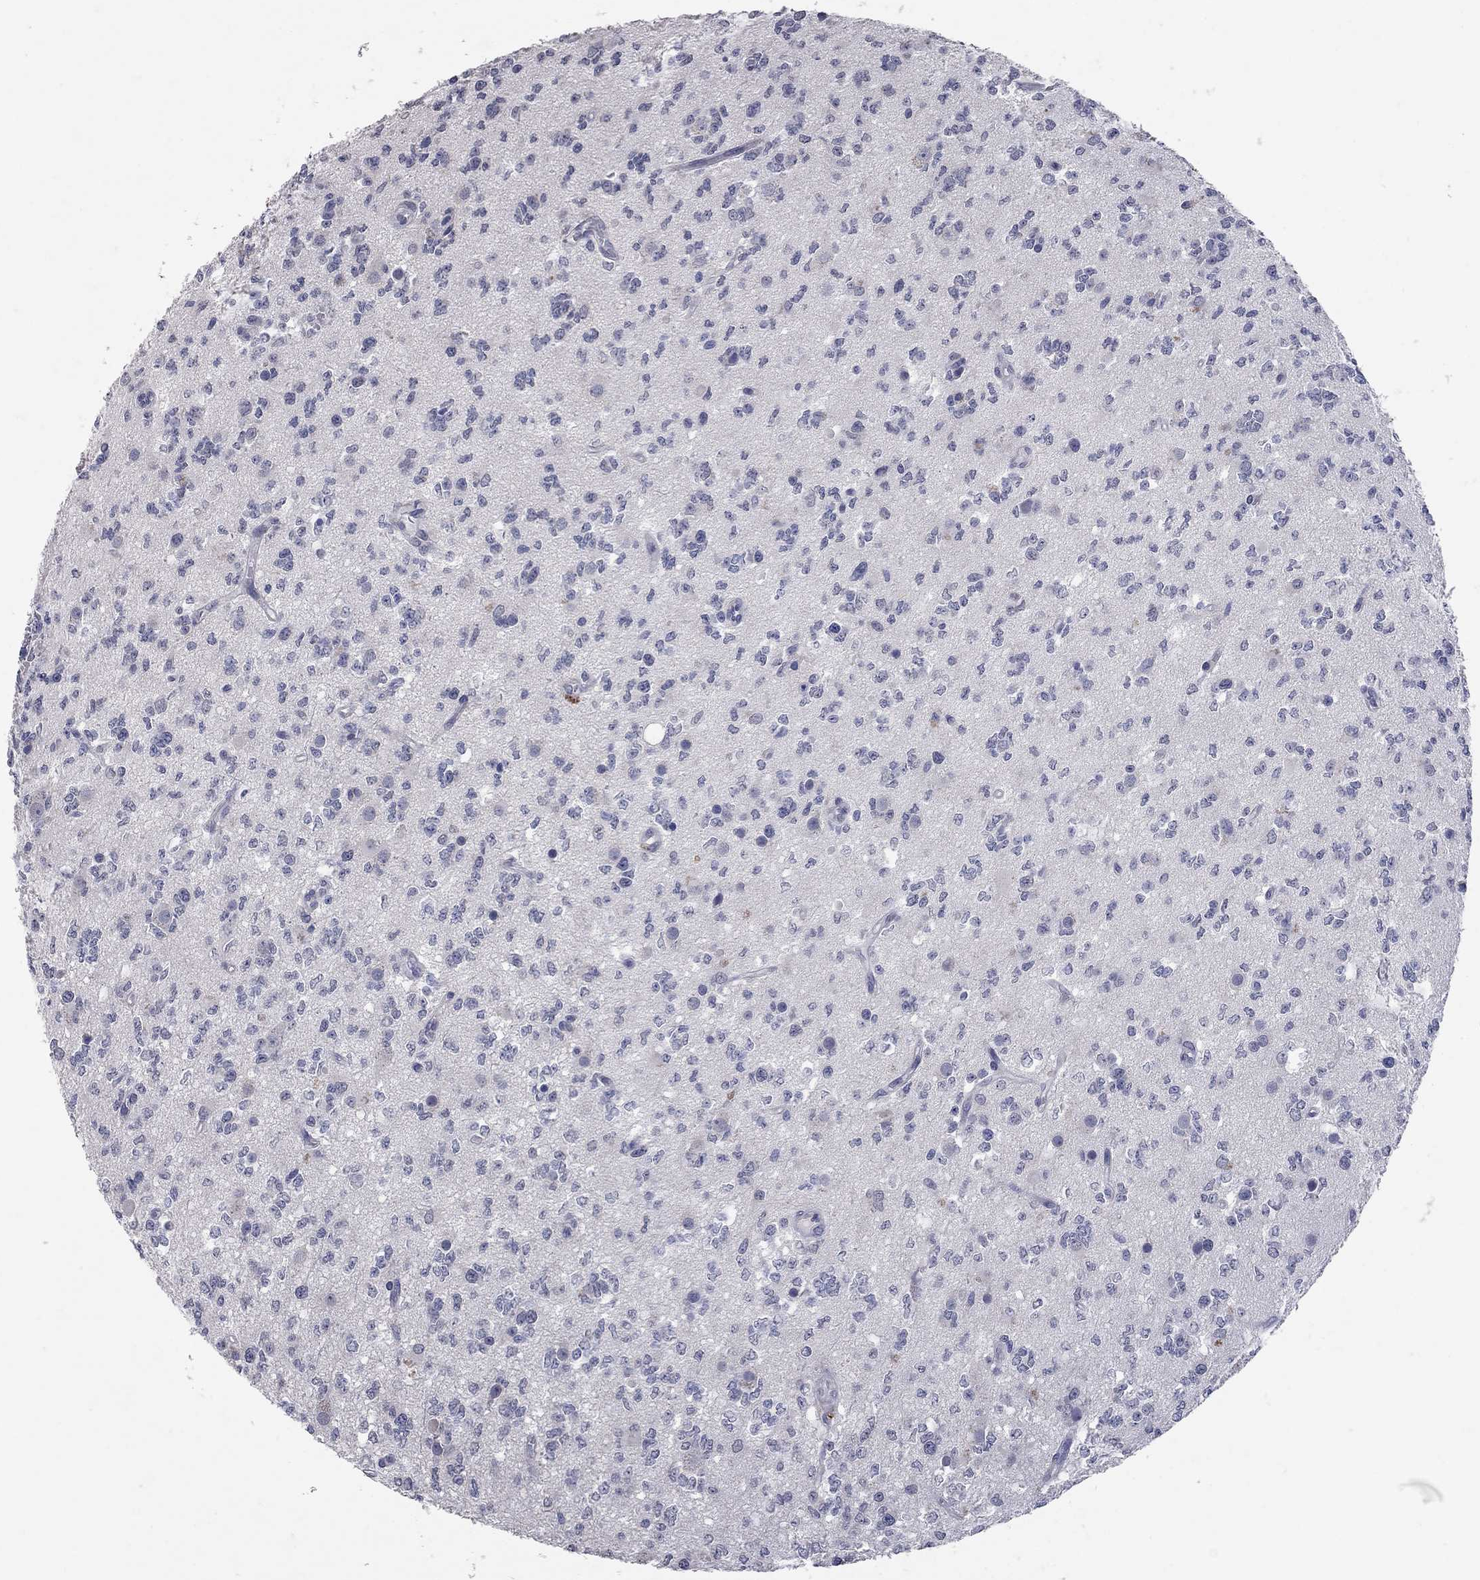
{"staining": {"intensity": "negative", "quantity": "none", "location": "none"}, "tissue": "glioma", "cell_type": "Tumor cells", "image_type": "cancer", "snomed": [{"axis": "morphology", "description": "Glioma, malignant, Low grade"}, {"axis": "topography", "description": "Brain"}], "caption": "Glioma stained for a protein using immunohistochemistry exhibits no positivity tumor cells.", "gene": "NOS2", "patient": {"sex": "female", "age": 45}}